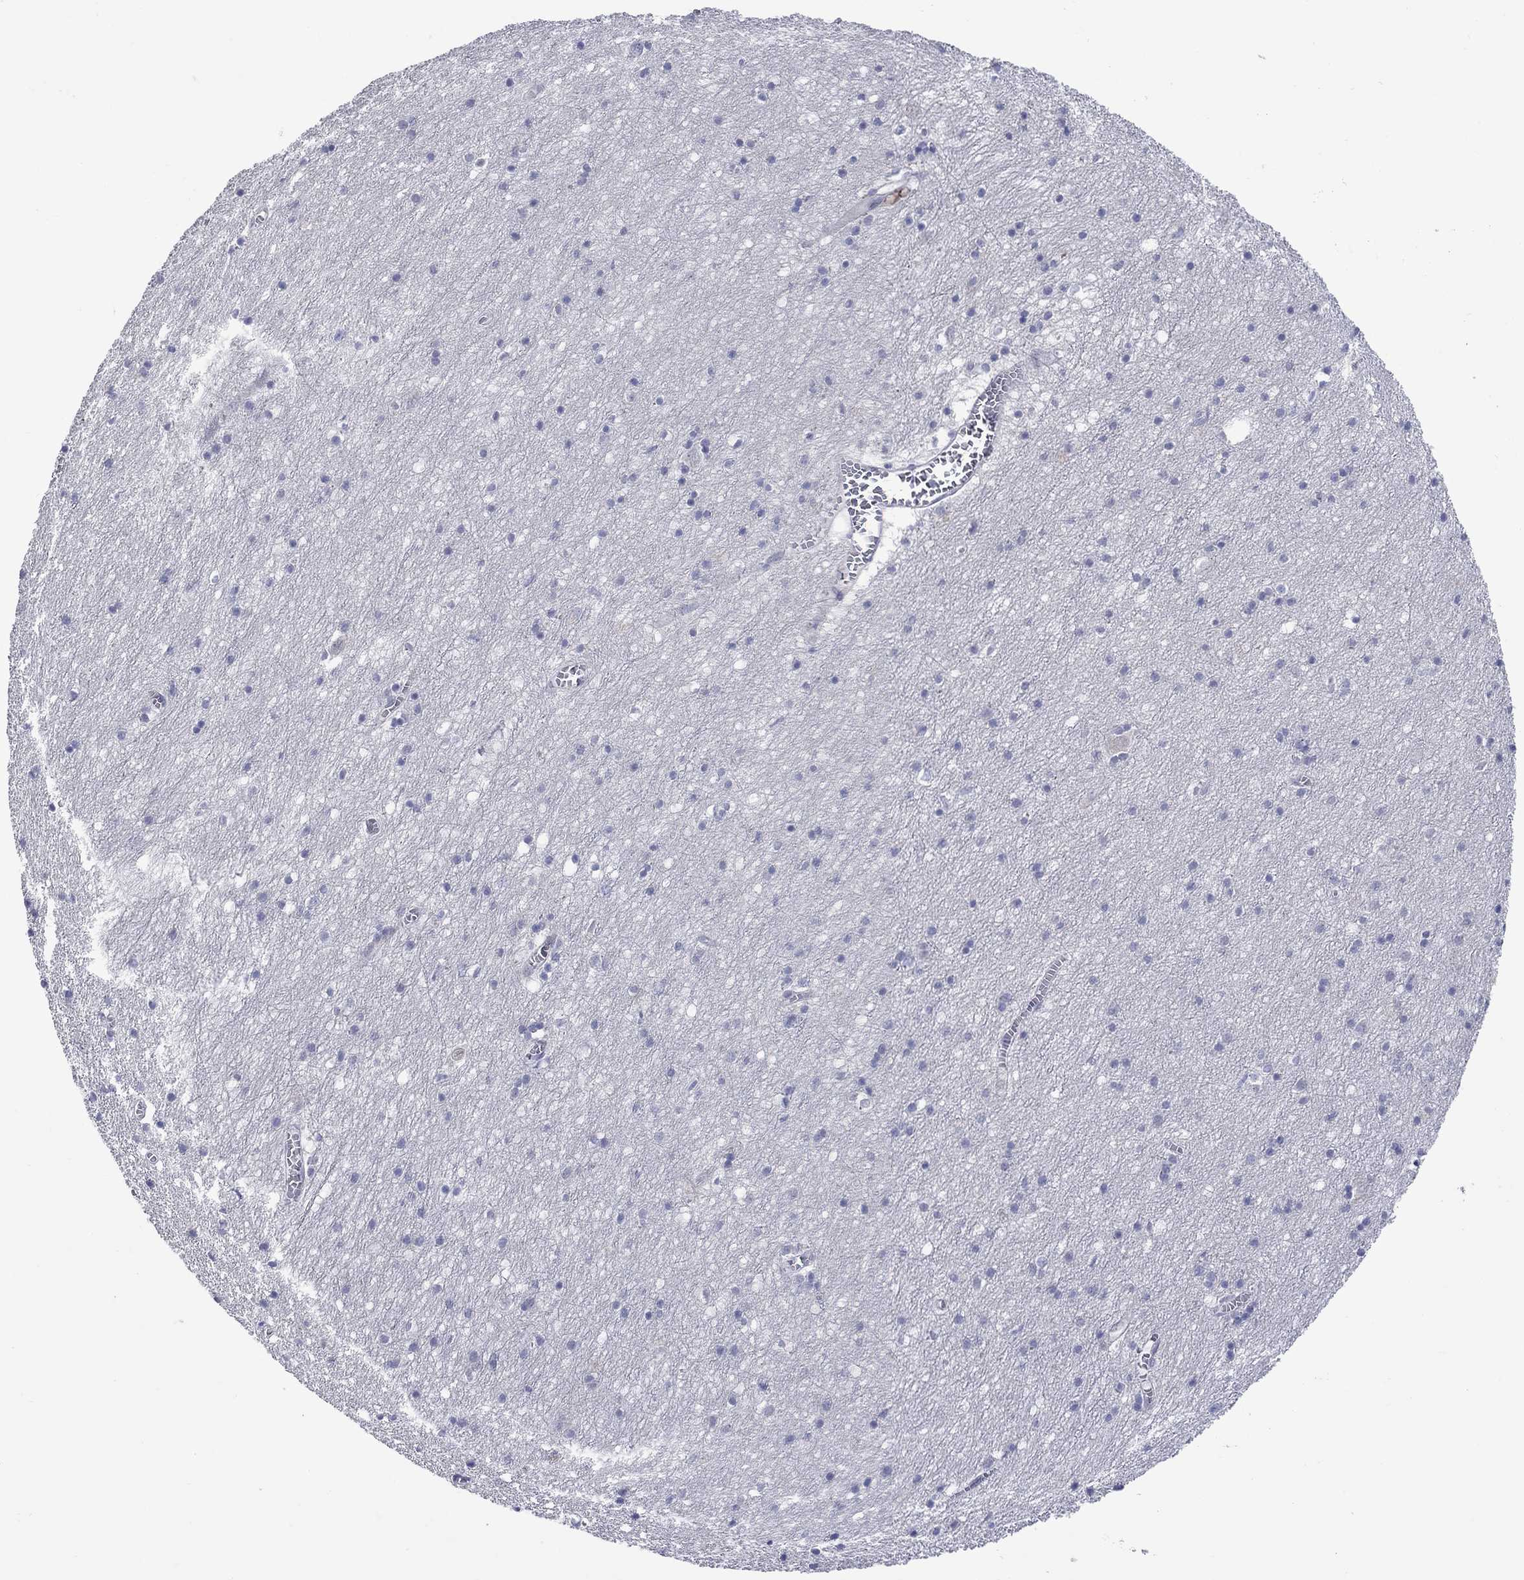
{"staining": {"intensity": "negative", "quantity": "none", "location": "none"}, "tissue": "cerebral cortex", "cell_type": "Endothelial cells", "image_type": "normal", "snomed": [{"axis": "morphology", "description": "Normal tissue, NOS"}, {"axis": "topography", "description": "Cerebral cortex"}], "caption": "This is a image of IHC staining of unremarkable cerebral cortex, which shows no positivity in endothelial cells. (DAB IHC with hematoxylin counter stain).", "gene": "CTNNBIP1", "patient": {"sex": "male", "age": 70}}